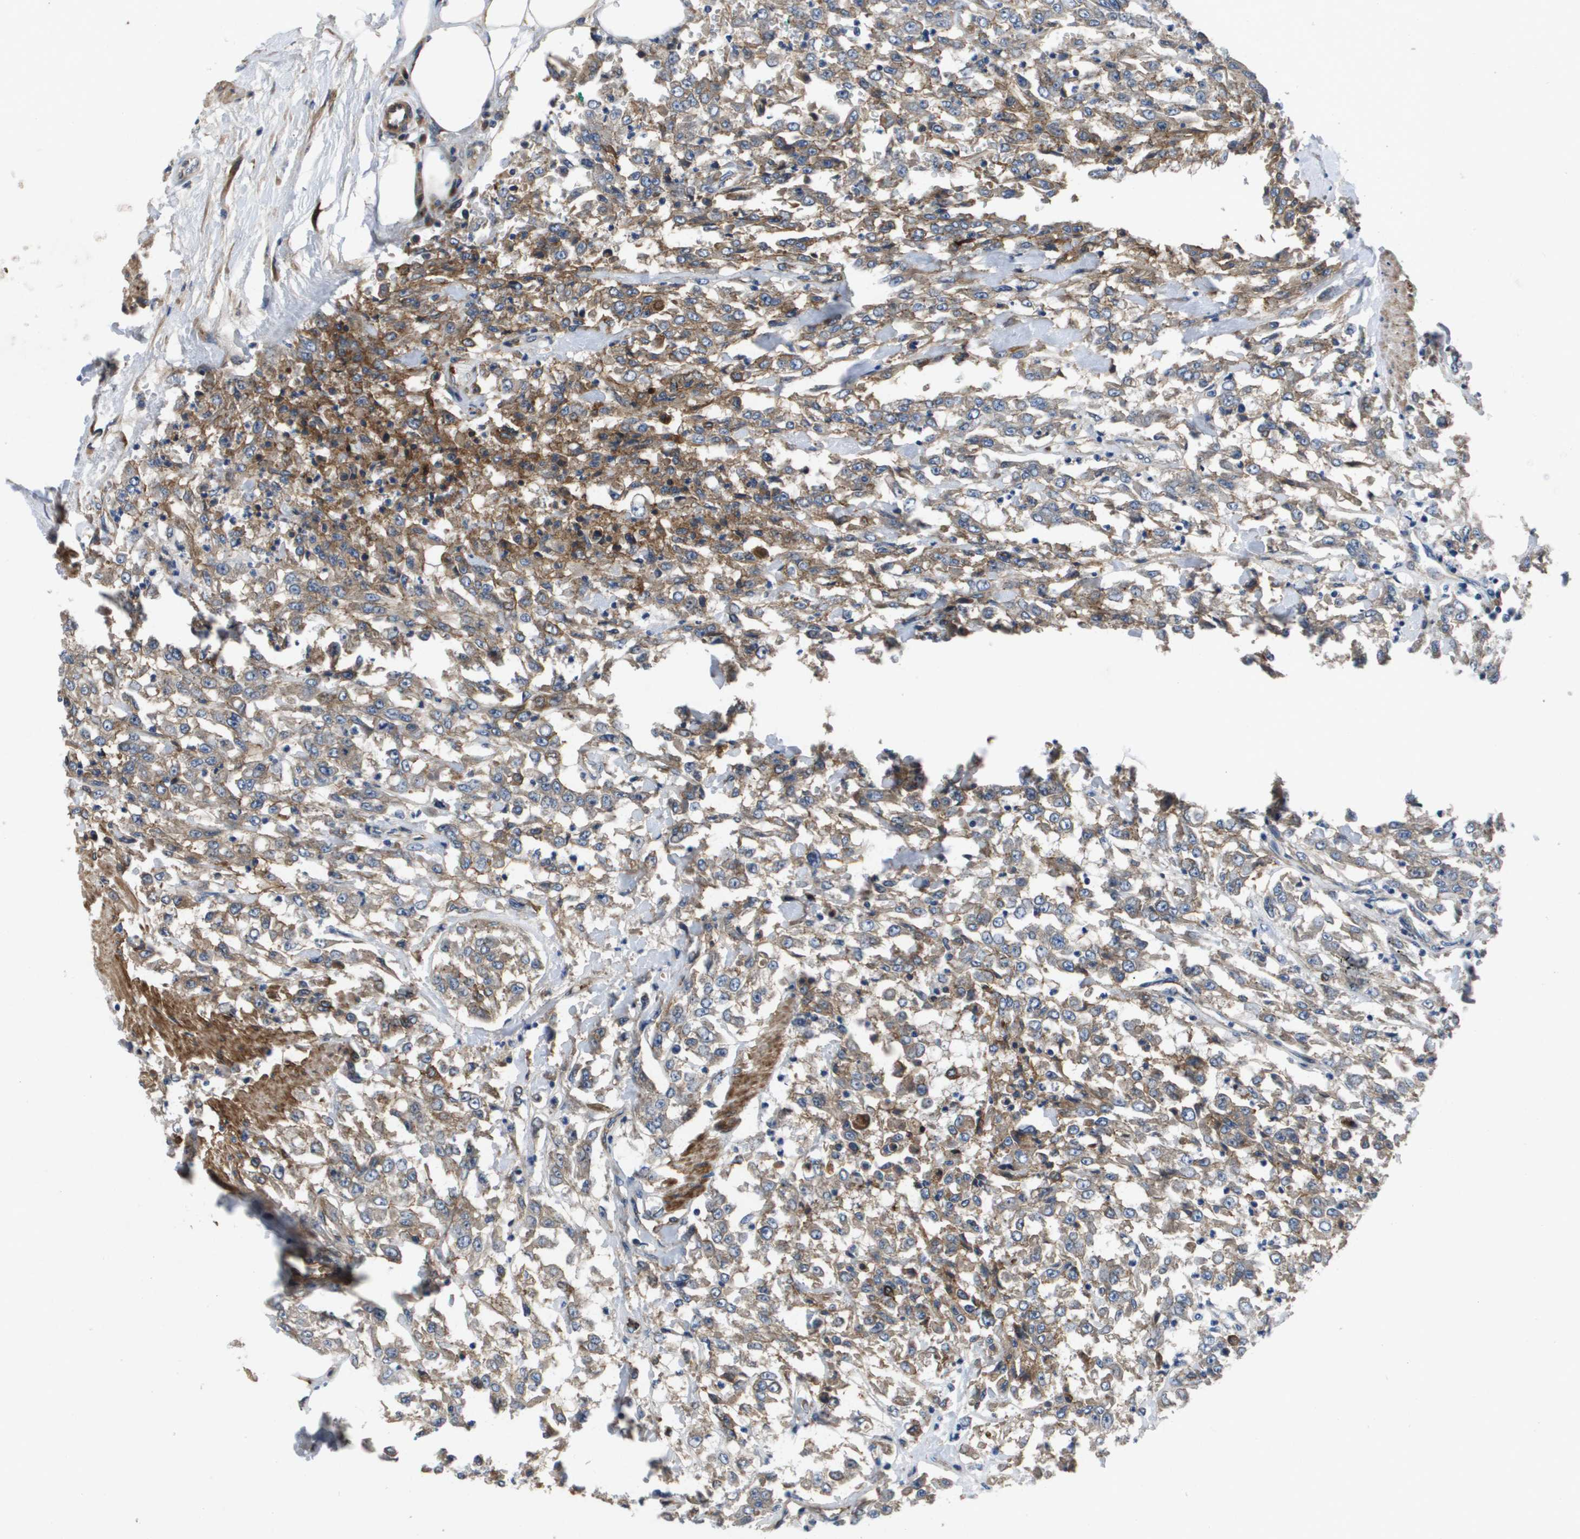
{"staining": {"intensity": "weak", "quantity": ">75%", "location": "cytoplasmic/membranous"}, "tissue": "urothelial cancer", "cell_type": "Tumor cells", "image_type": "cancer", "snomed": [{"axis": "morphology", "description": "Urothelial carcinoma, High grade"}, {"axis": "topography", "description": "Urinary bladder"}], "caption": "Weak cytoplasmic/membranous staining for a protein is identified in approximately >75% of tumor cells of high-grade urothelial carcinoma using IHC.", "gene": "ENTPD2", "patient": {"sex": "male", "age": 46}}